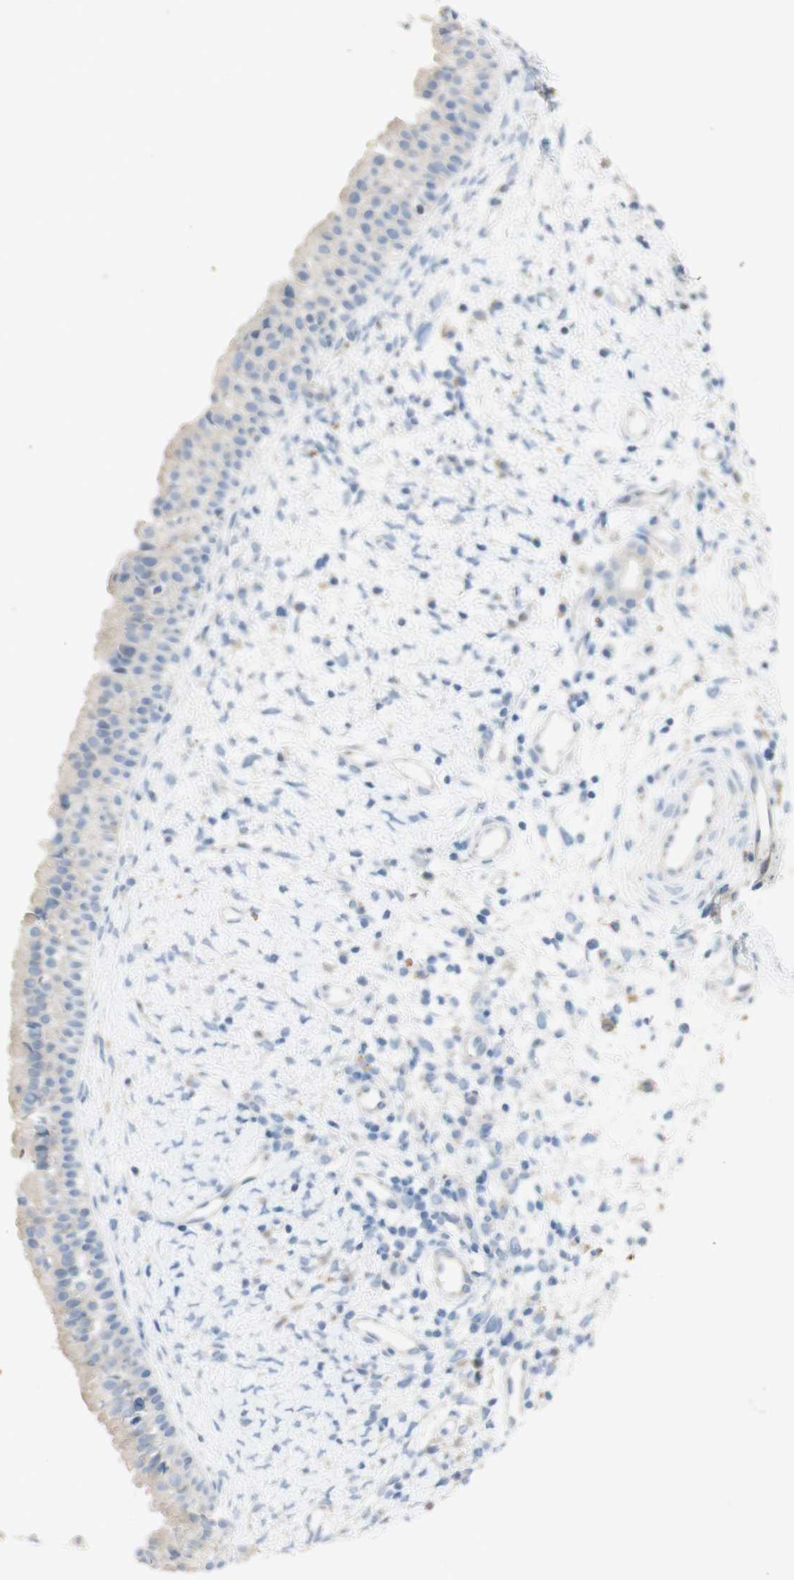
{"staining": {"intensity": "negative", "quantity": "none", "location": "none"}, "tissue": "nasopharynx", "cell_type": "Respiratory epithelial cells", "image_type": "normal", "snomed": [{"axis": "morphology", "description": "Normal tissue, NOS"}, {"axis": "topography", "description": "Nasopharynx"}], "caption": "Immunohistochemistry of normal nasopharynx displays no staining in respiratory epithelial cells.", "gene": "ART3", "patient": {"sex": "male", "age": 22}}